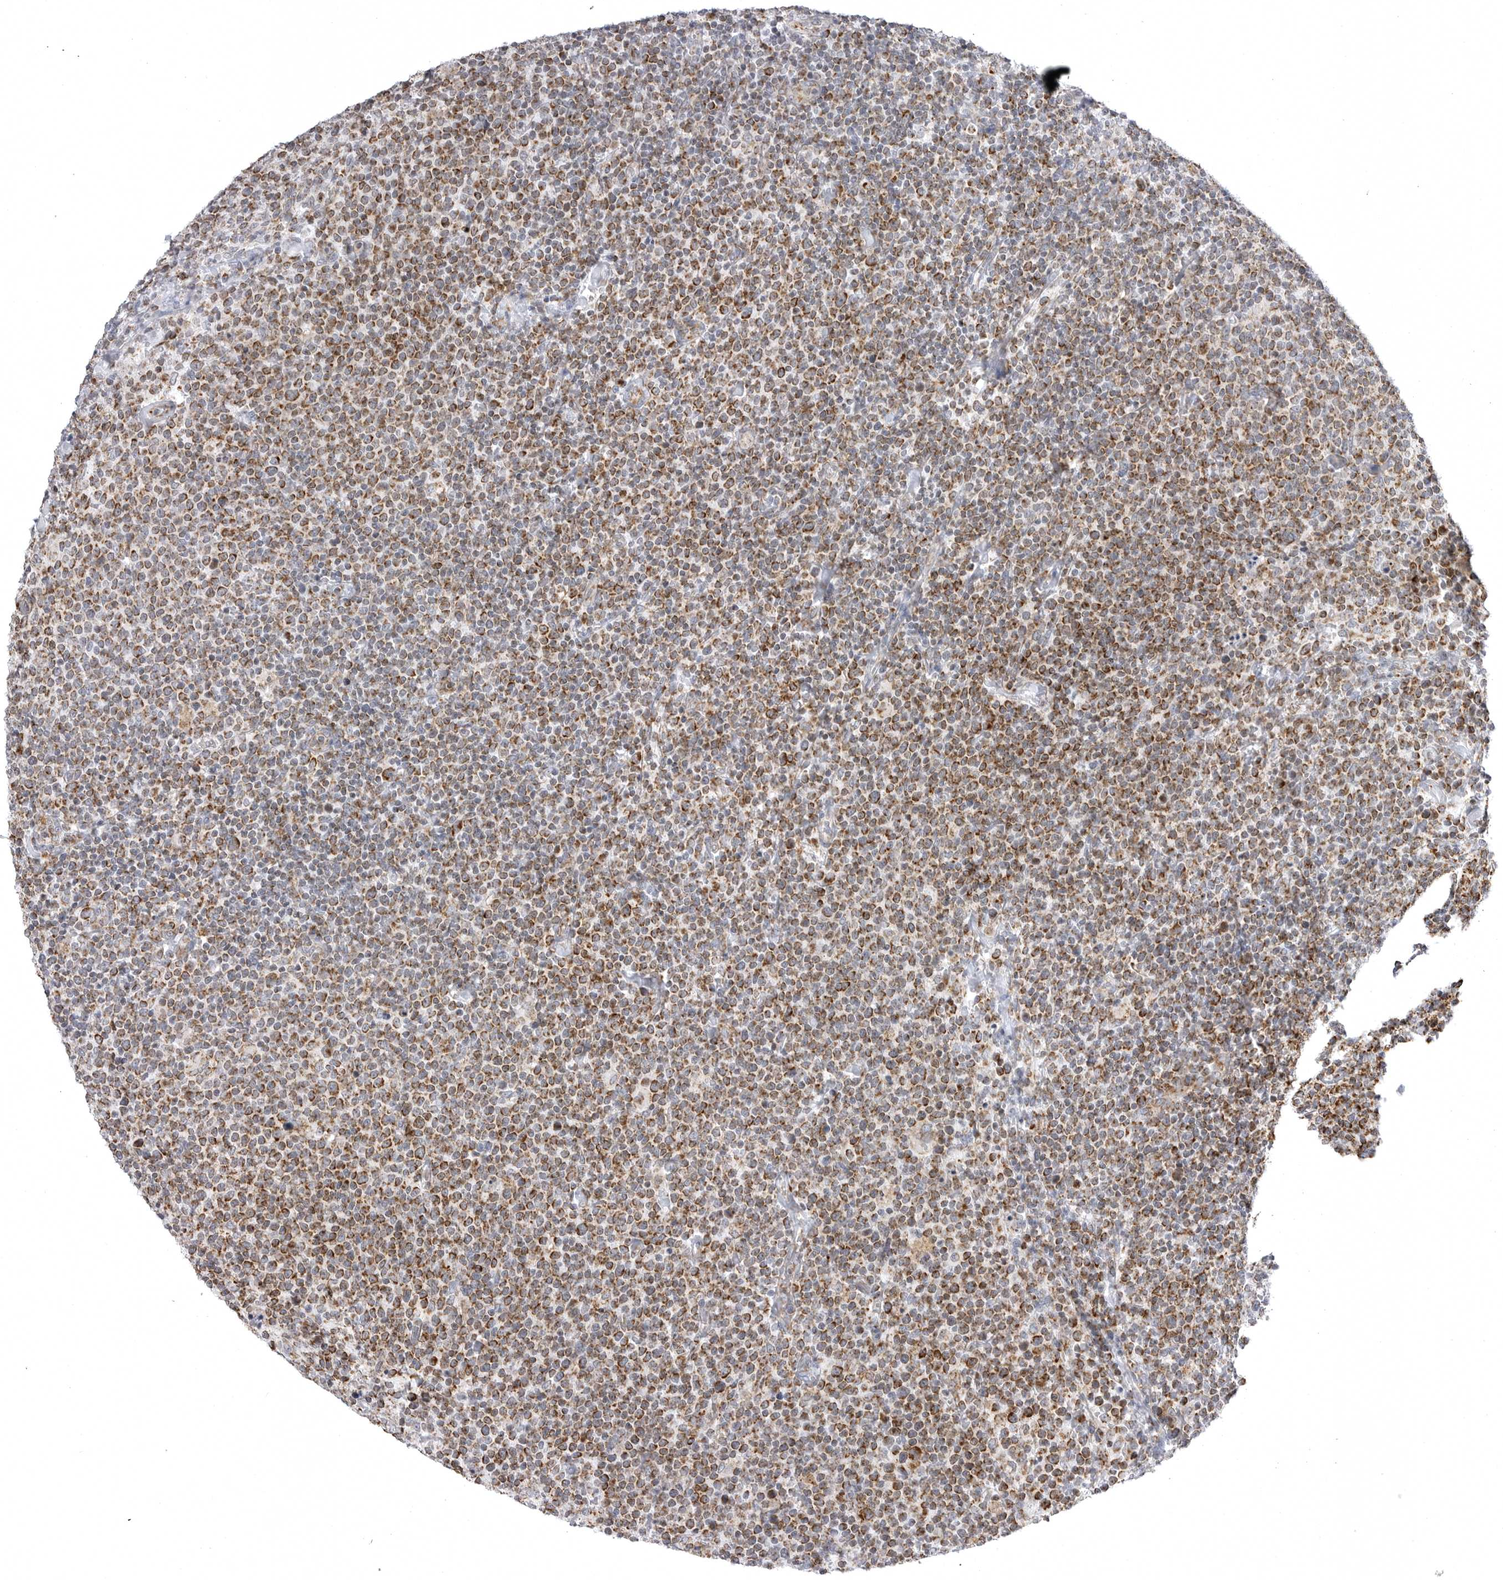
{"staining": {"intensity": "moderate", "quantity": ">75%", "location": "cytoplasmic/membranous"}, "tissue": "lymphoma", "cell_type": "Tumor cells", "image_type": "cancer", "snomed": [{"axis": "morphology", "description": "Malignant lymphoma, non-Hodgkin's type, High grade"}, {"axis": "topography", "description": "Lymph node"}], "caption": "Human malignant lymphoma, non-Hodgkin's type (high-grade) stained with a brown dye shows moderate cytoplasmic/membranous positive staining in about >75% of tumor cells.", "gene": "TUFM", "patient": {"sex": "male", "age": 61}}